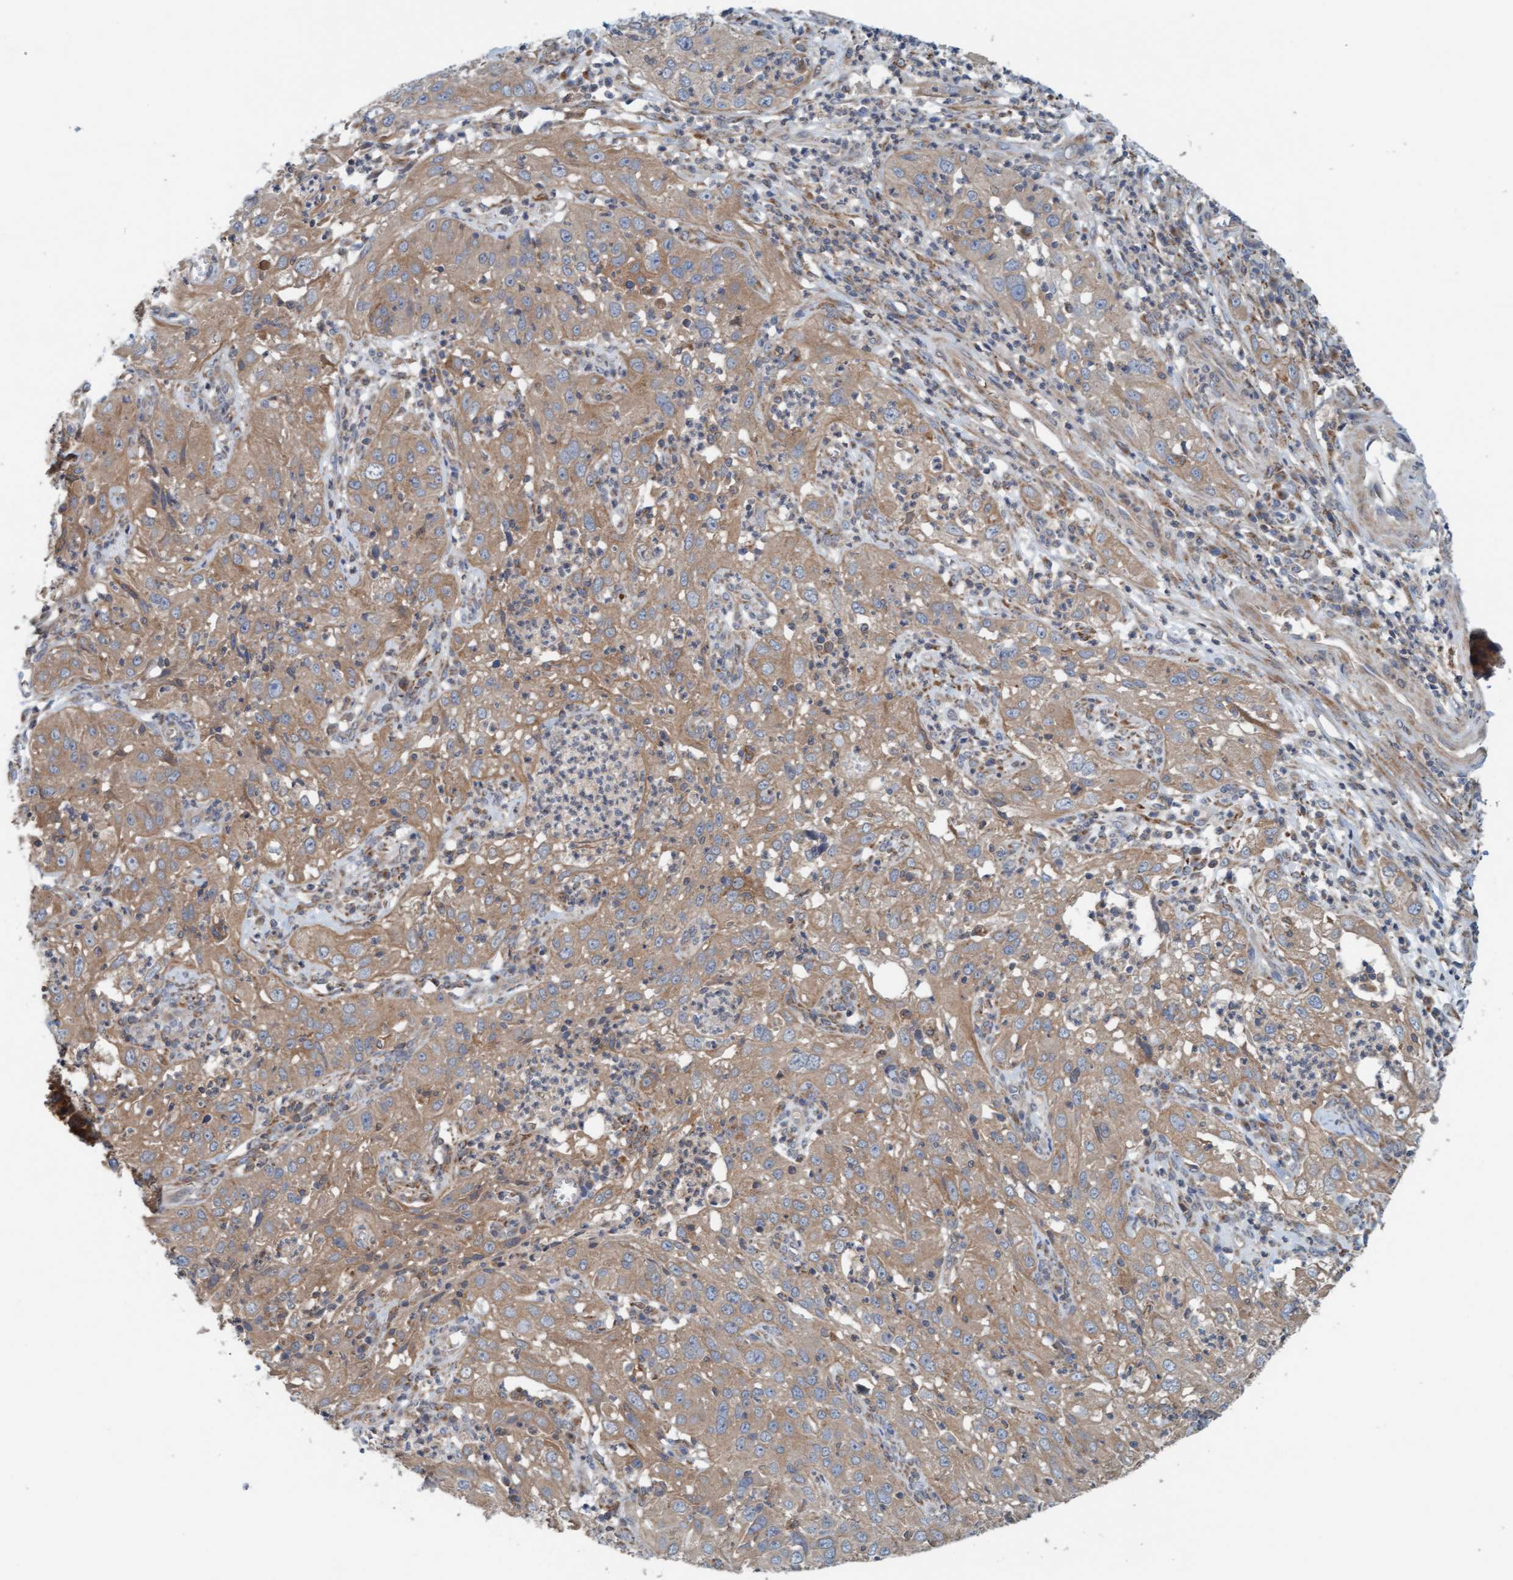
{"staining": {"intensity": "moderate", "quantity": ">75%", "location": "cytoplasmic/membranous"}, "tissue": "cervical cancer", "cell_type": "Tumor cells", "image_type": "cancer", "snomed": [{"axis": "morphology", "description": "Squamous cell carcinoma, NOS"}, {"axis": "topography", "description": "Cervix"}], "caption": "There is medium levels of moderate cytoplasmic/membranous staining in tumor cells of cervical squamous cell carcinoma, as demonstrated by immunohistochemical staining (brown color).", "gene": "UBAP1", "patient": {"sex": "female", "age": 32}}